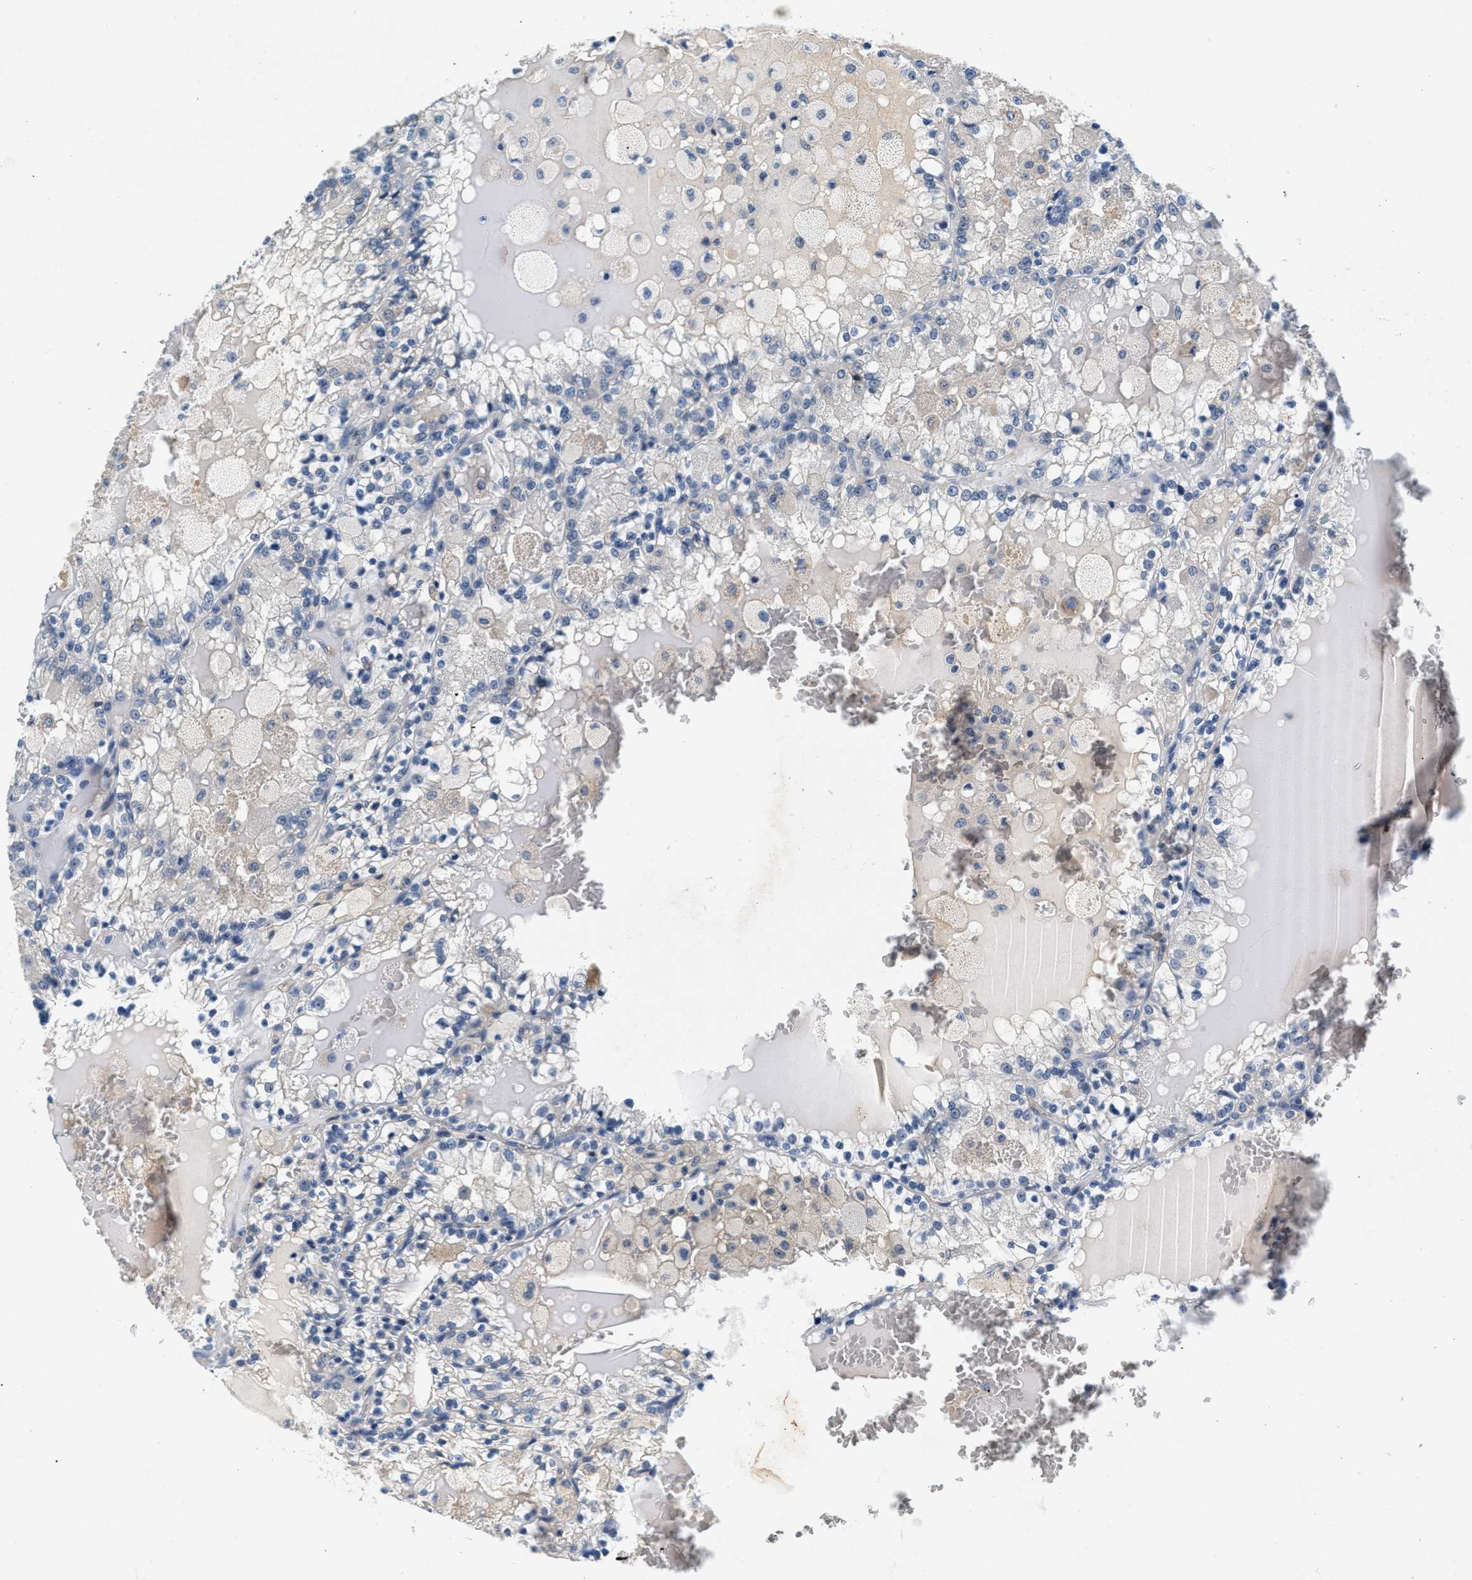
{"staining": {"intensity": "negative", "quantity": "none", "location": "none"}, "tissue": "renal cancer", "cell_type": "Tumor cells", "image_type": "cancer", "snomed": [{"axis": "morphology", "description": "Adenocarcinoma, NOS"}, {"axis": "topography", "description": "Kidney"}], "caption": "Image shows no significant protein staining in tumor cells of adenocarcinoma (renal). Brightfield microscopy of immunohistochemistry (IHC) stained with DAB (3,3'-diaminobenzidine) (brown) and hematoxylin (blue), captured at high magnification.", "gene": "DENND6B", "patient": {"sex": "female", "age": 56}}